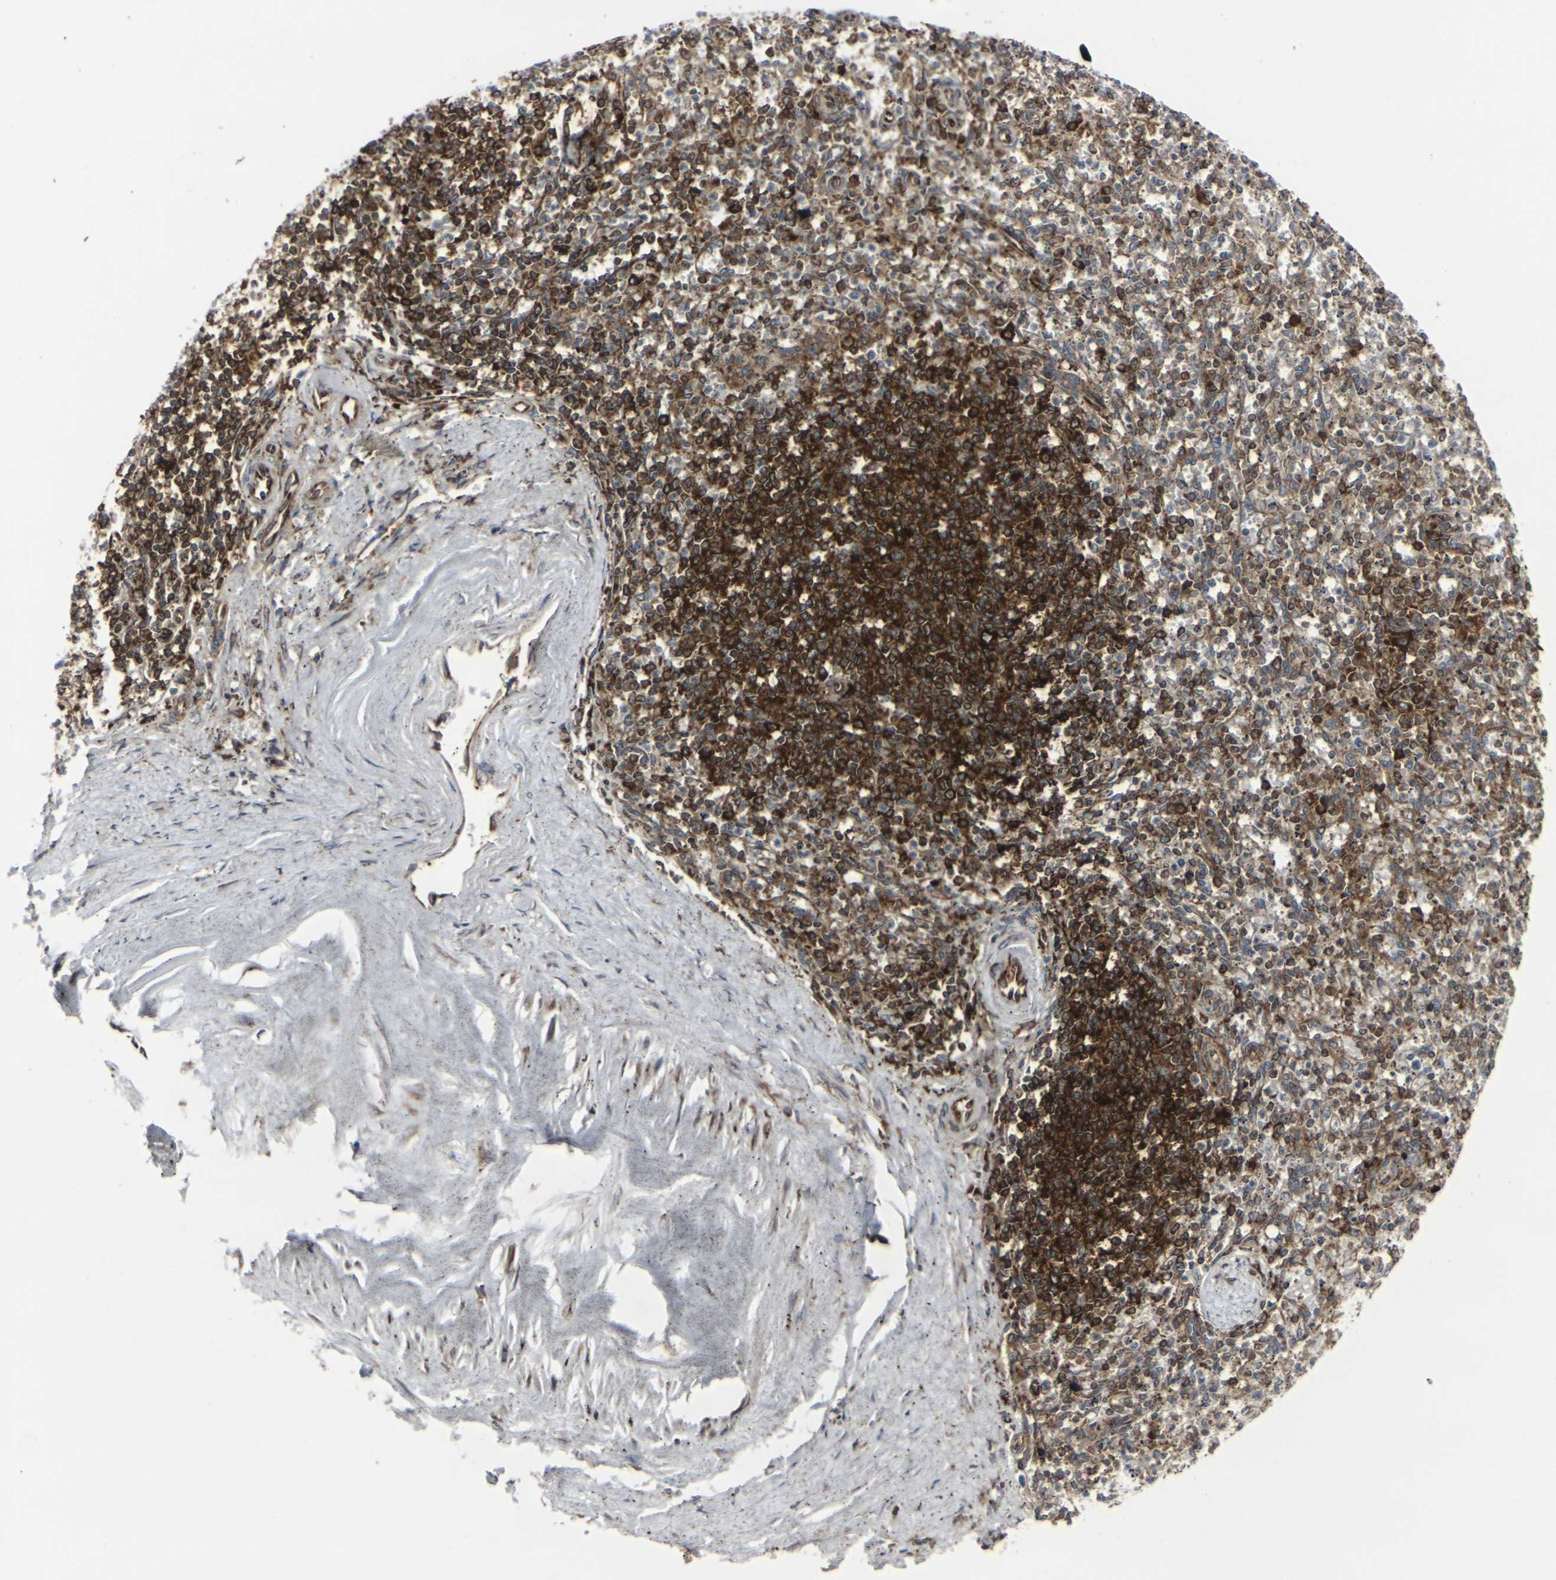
{"staining": {"intensity": "moderate", "quantity": "25%-75%", "location": "cytoplasmic/membranous"}, "tissue": "spleen", "cell_type": "Cells in red pulp", "image_type": "normal", "snomed": [{"axis": "morphology", "description": "Normal tissue, NOS"}, {"axis": "topography", "description": "Spleen"}], "caption": "A photomicrograph showing moderate cytoplasmic/membranous positivity in approximately 25%-75% of cells in red pulp in benign spleen, as visualized by brown immunohistochemical staining.", "gene": "MARCHF2", "patient": {"sex": "male", "age": 72}}